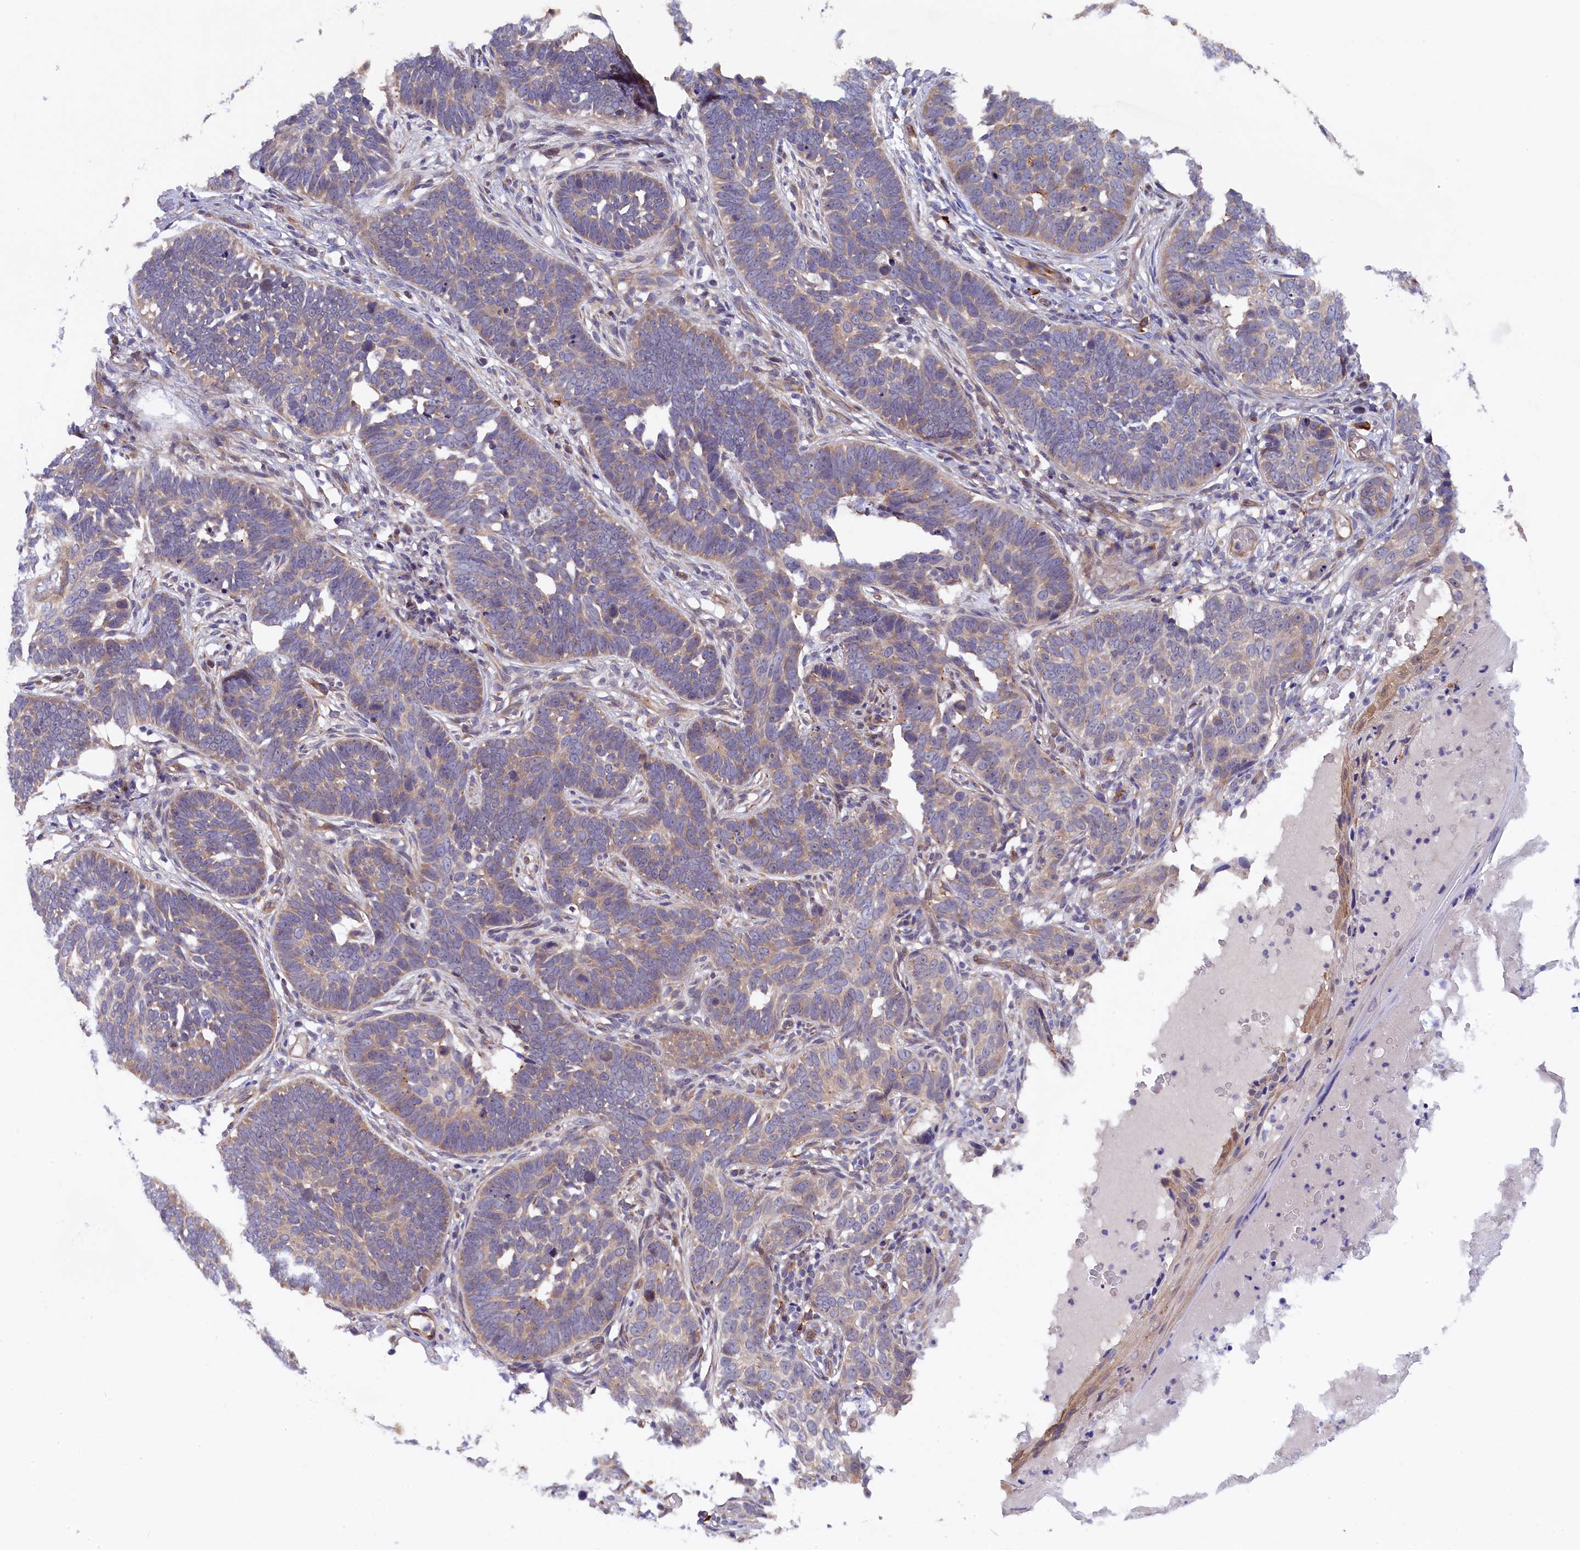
{"staining": {"intensity": "weak", "quantity": "25%-75%", "location": "cytoplasmic/membranous"}, "tissue": "skin cancer", "cell_type": "Tumor cells", "image_type": "cancer", "snomed": [{"axis": "morphology", "description": "Normal tissue, NOS"}, {"axis": "morphology", "description": "Basal cell carcinoma"}, {"axis": "topography", "description": "Skin"}], "caption": "Brown immunohistochemical staining in skin basal cell carcinoma exhibits weak cytoplasmic/membranous staining in about 25%-75% of tumor cells. The staining was performed using DAB (3,3'-diaminobenzidine) to visualize the protein expression in brown, while the nuclei were stained in blue with hematoxylin (Magnification: 20x).", "gene": "JPT2", "patient": {"sex": "male", "age": 77}}